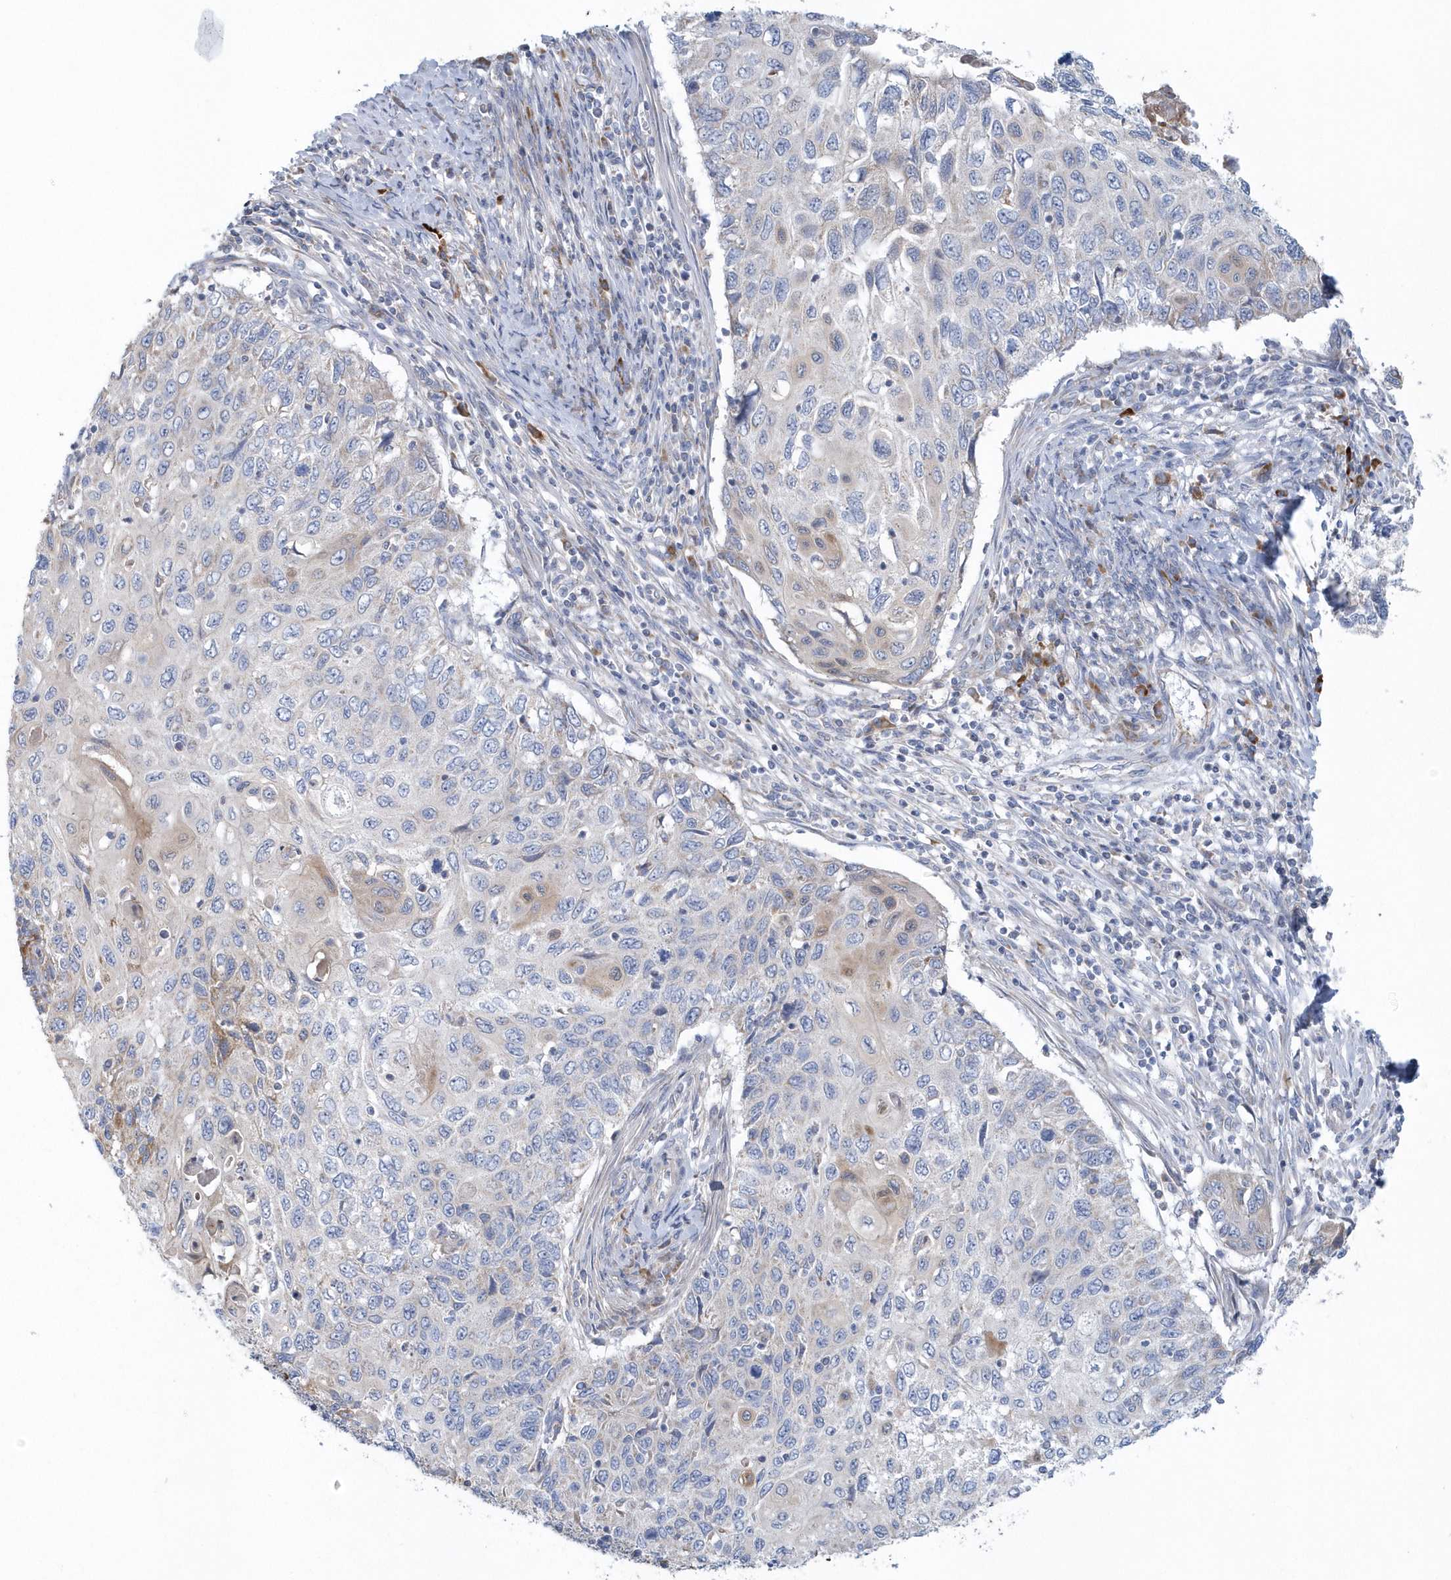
{"staining": {"intensity": "negative", "quantity": "none", "location": "none"}, "tissue": "cervical cancer", "cell_type": "Tumor cells", "image_type": "cancer", "snomed": [{"axis": "morphology", "description": "Squamous cell carcinoma, NOS"}, {"axis": "topography", "description": "Cervix"}], "caption": "Immunohistochemistry (IHC) of human squamous cell carcinoma (cervical) reveals no expression in tumor cells.", "gene": "SPATA18", "patient": {"sex": "female", "age": 70}}